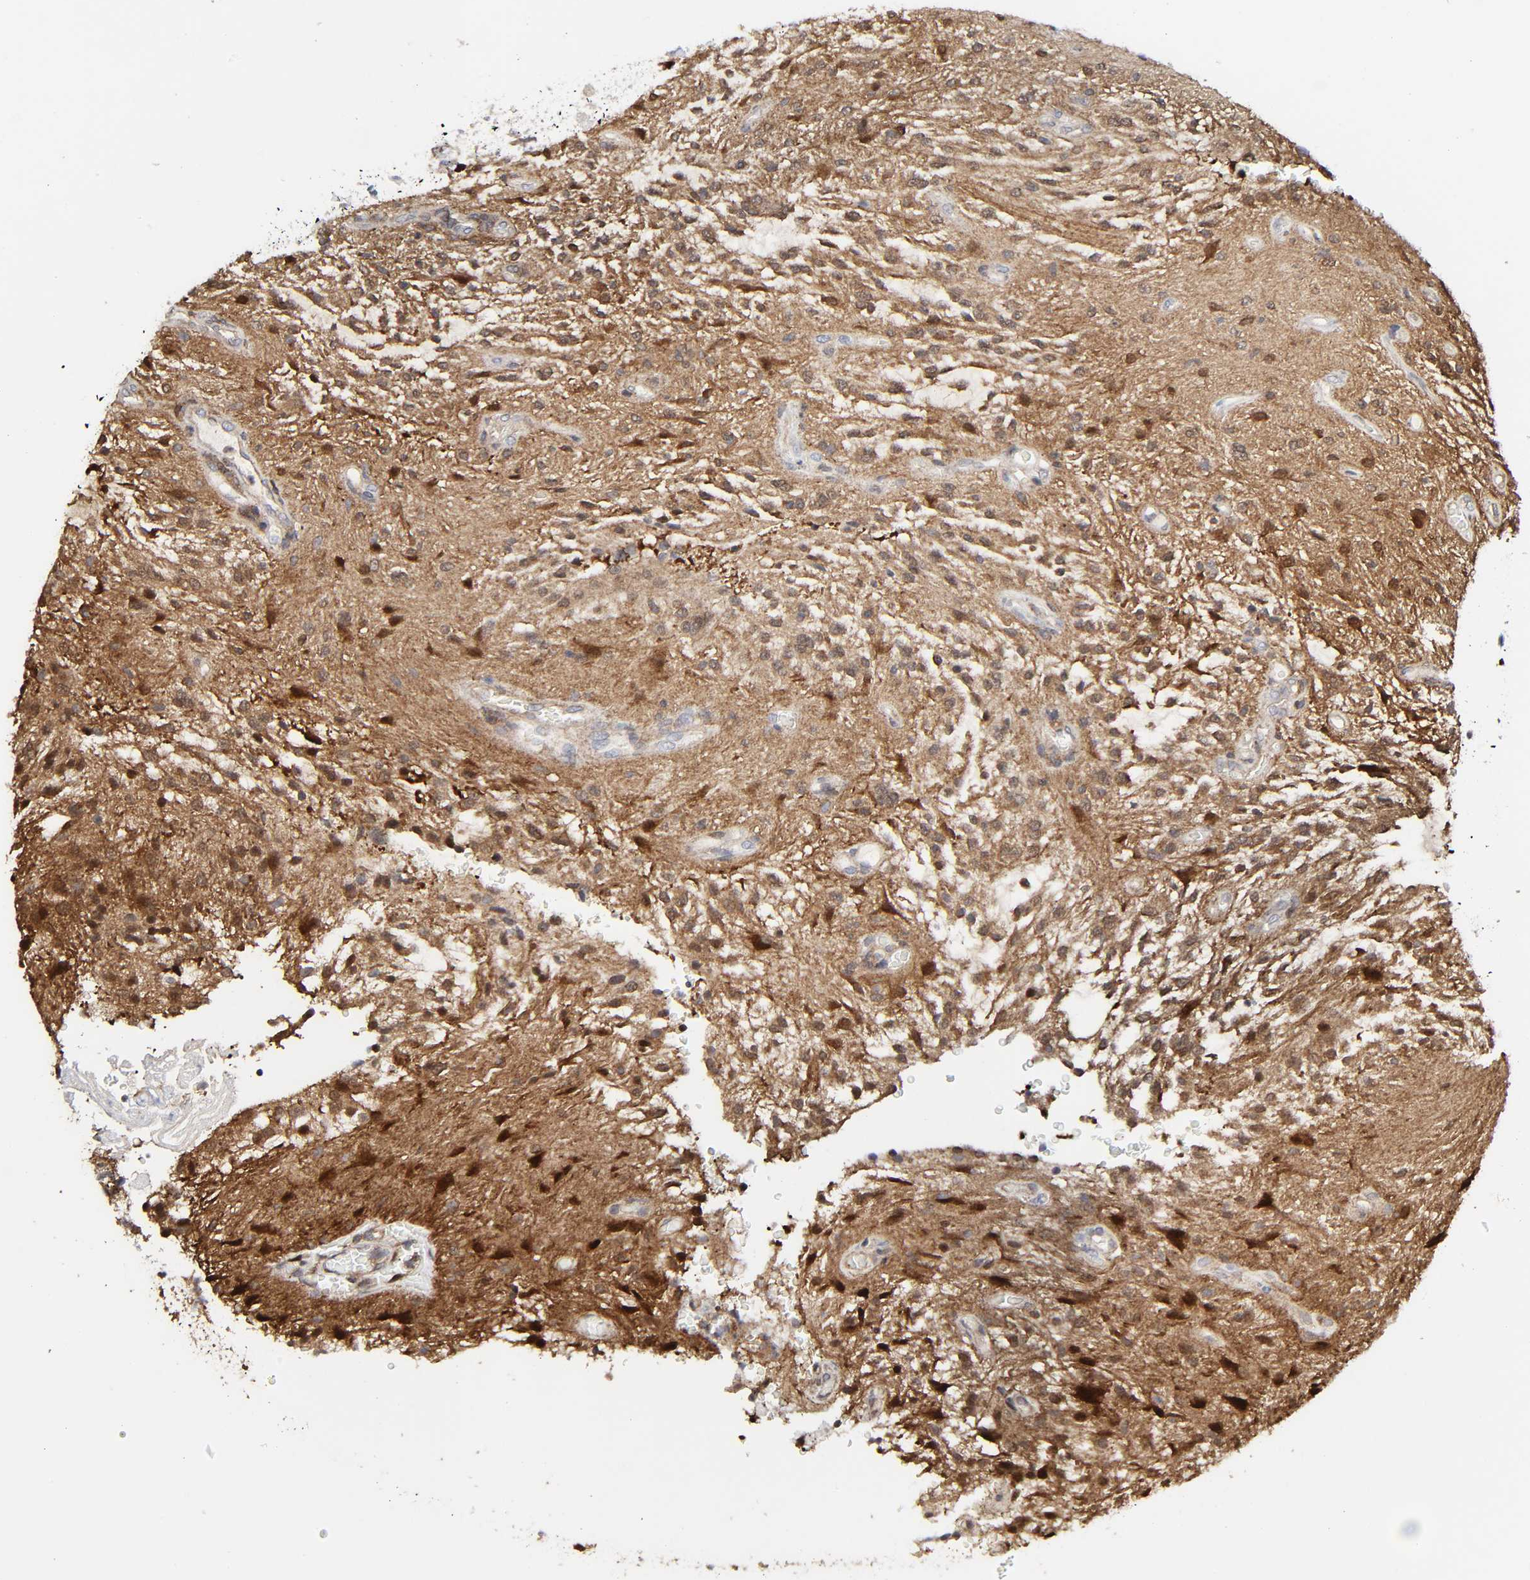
{"staining": {"intensity": "moderate", "quantity": "25%-75%", "location": "nuclear"}, "tissue": "glioma", "cell_type": "Tumor cells", "image_type": "cancer", "snomed": [{"axis": "morphology", "description": "Glioma, malignant, NOS"}, {"axis": "topography", "description": "Cerebellum"}], "caption": "Protein staining reveals moderate nuclear staining in about 25%-75% of tumor cells in glioma (malignant). (DAB = brown stain, brightfield microscopy at high magnification).", "gene": "MAPK1", "patient": {"sex": "female", "age": 10}}